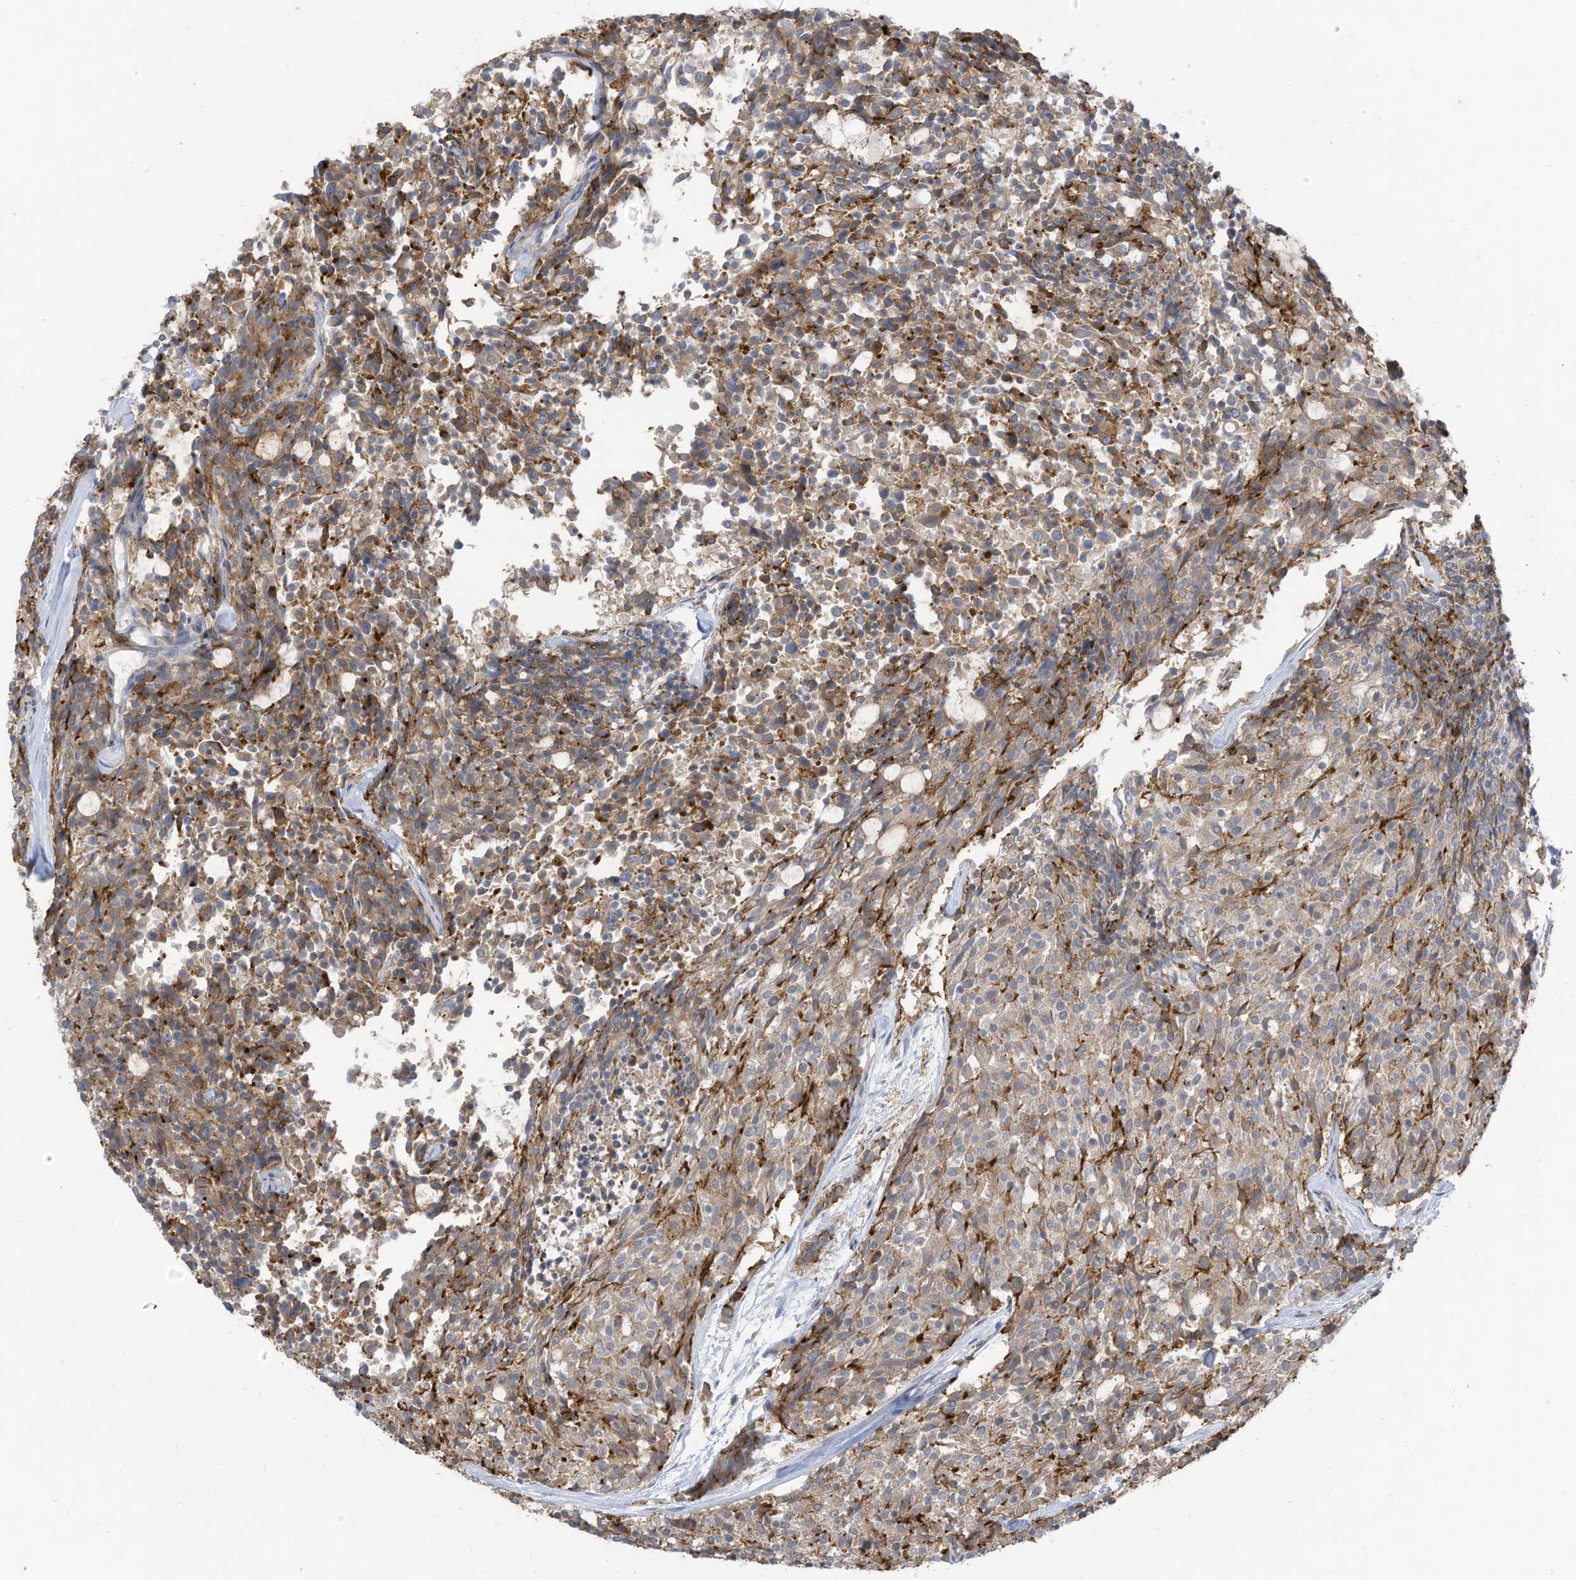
{"staining": {"intensity": "weak", "quantity": "25%-75%", "location": "cytoplasmic/membranous"}, "tissue": "carcinoid", "cell_type": "Tumor cells", "image_type": "cancer", "snomed": [{"axis": "morphology", "description": "Carcinoid, malignant, NOS"}, {"axis": "topography", "description": "Pancreas"}], "caption": "DAB (3,3'-diaminobenzidine) immunohistochemical staining of carcinoid exhibits weak cytoplasmic/membranous protein staining in approximately 25%-75% of tumor cells. The staining was performed using DAB, with brown indicating positive protein expression. Nuclei are stained blue with hematoxylin.", "gene": "DZIP3", "patient": {"sex": "female", "age": 54}}